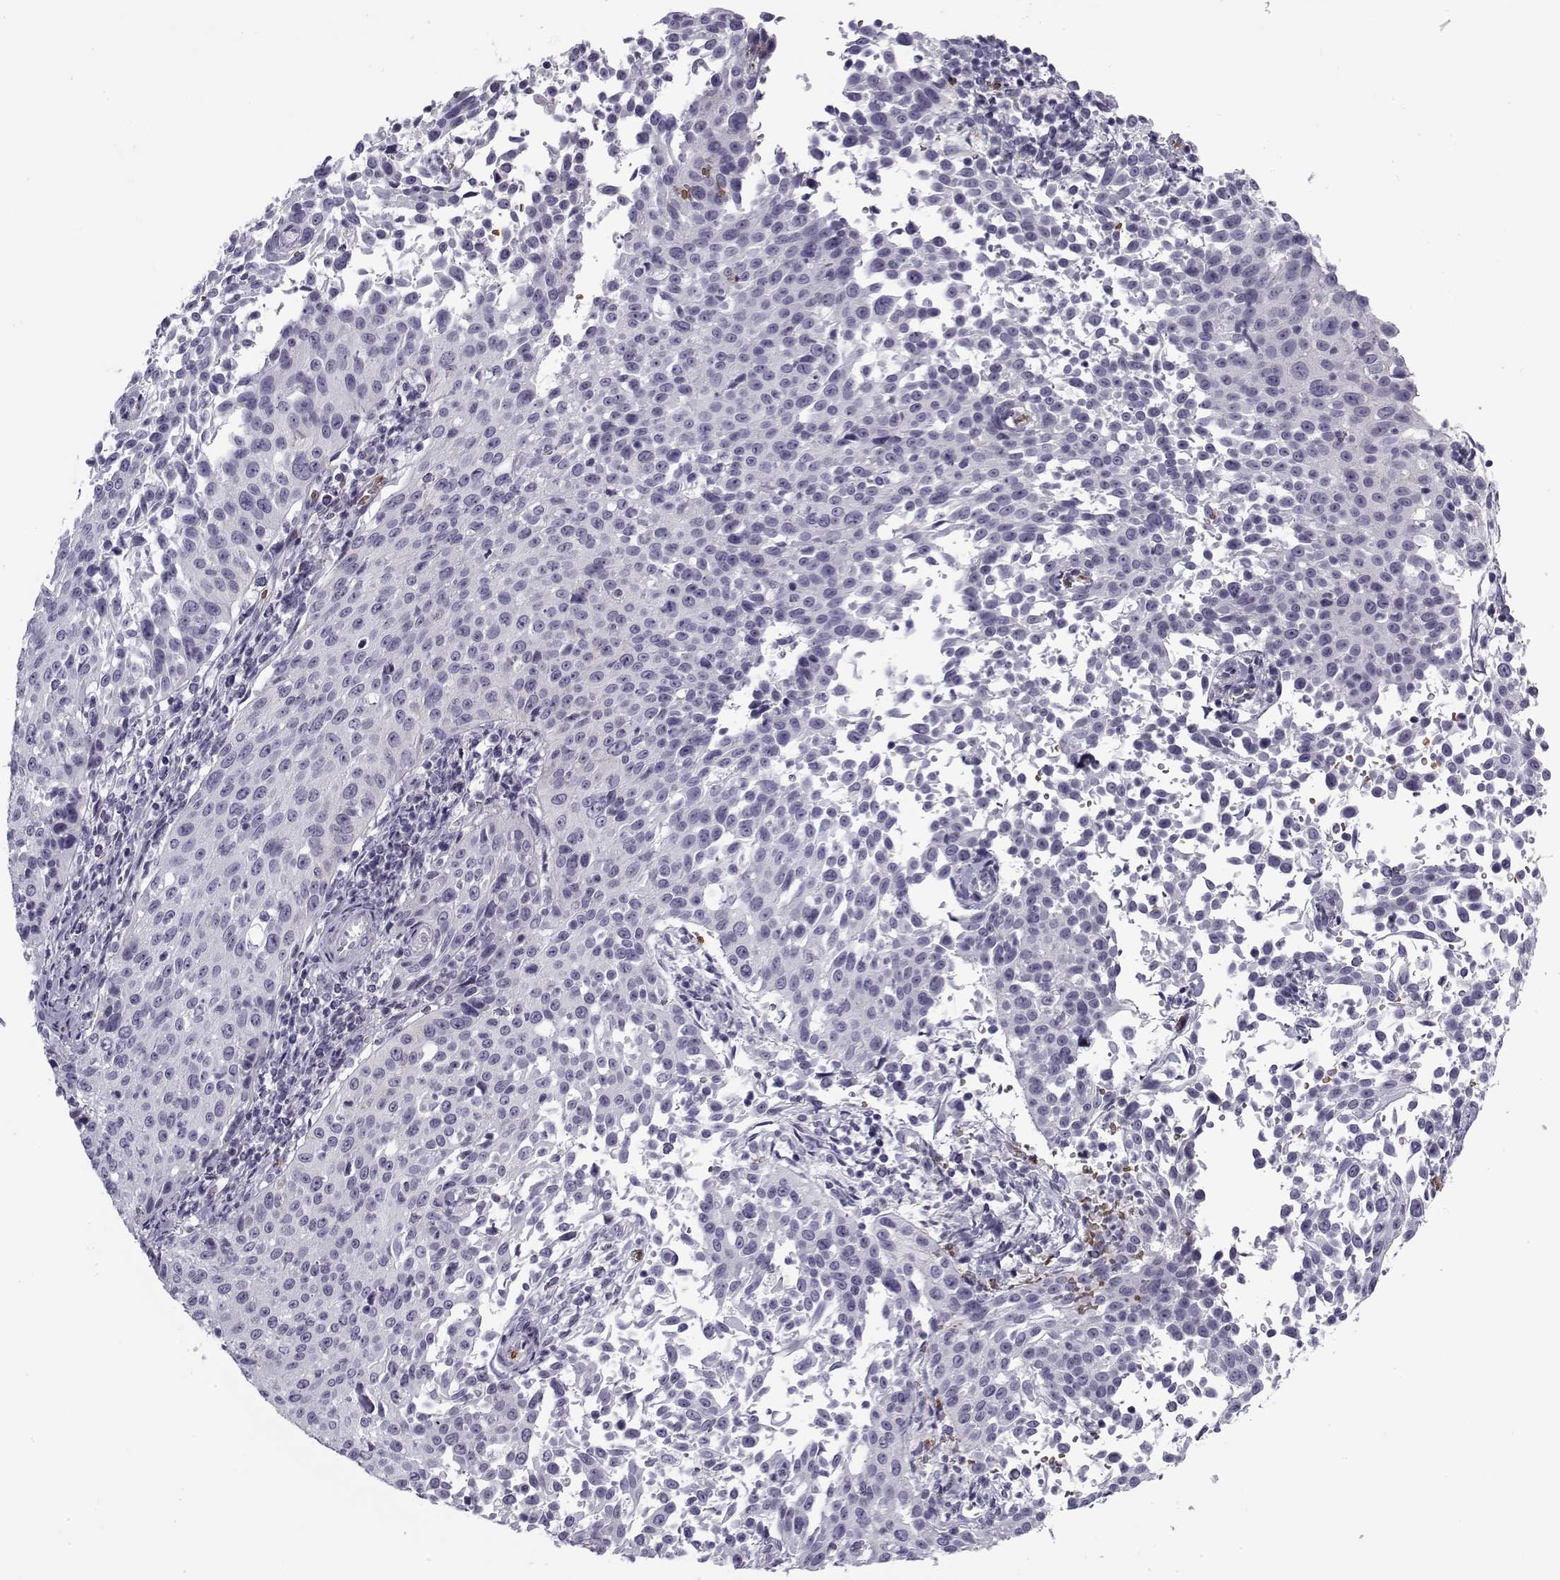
{"staining": {"intensity": "negative", "quantity": "none", "location": "none"}, "tissue": "cervical cancer", "cell_type": "Tumor cells", "image_type": "cancer", "snomed": [{"axis": "morphology", "description": "Squamous cell carcinoma, NOS"}, {"axis": "topography", "description": "Cervix"}], "caption": "High power microscopy histopathology image of an IHC histopathology image of cervical cancer (squamous cell carcinoma), revealing no significant positivity in tumor cells. The staining is performed using DAB (3,3'-diaminobenzidine) brown chromogen with nuclei counter-stained in using hematoxylin.", "gene": "SNCA", "patient": {"sex": "female", "age": 26}}